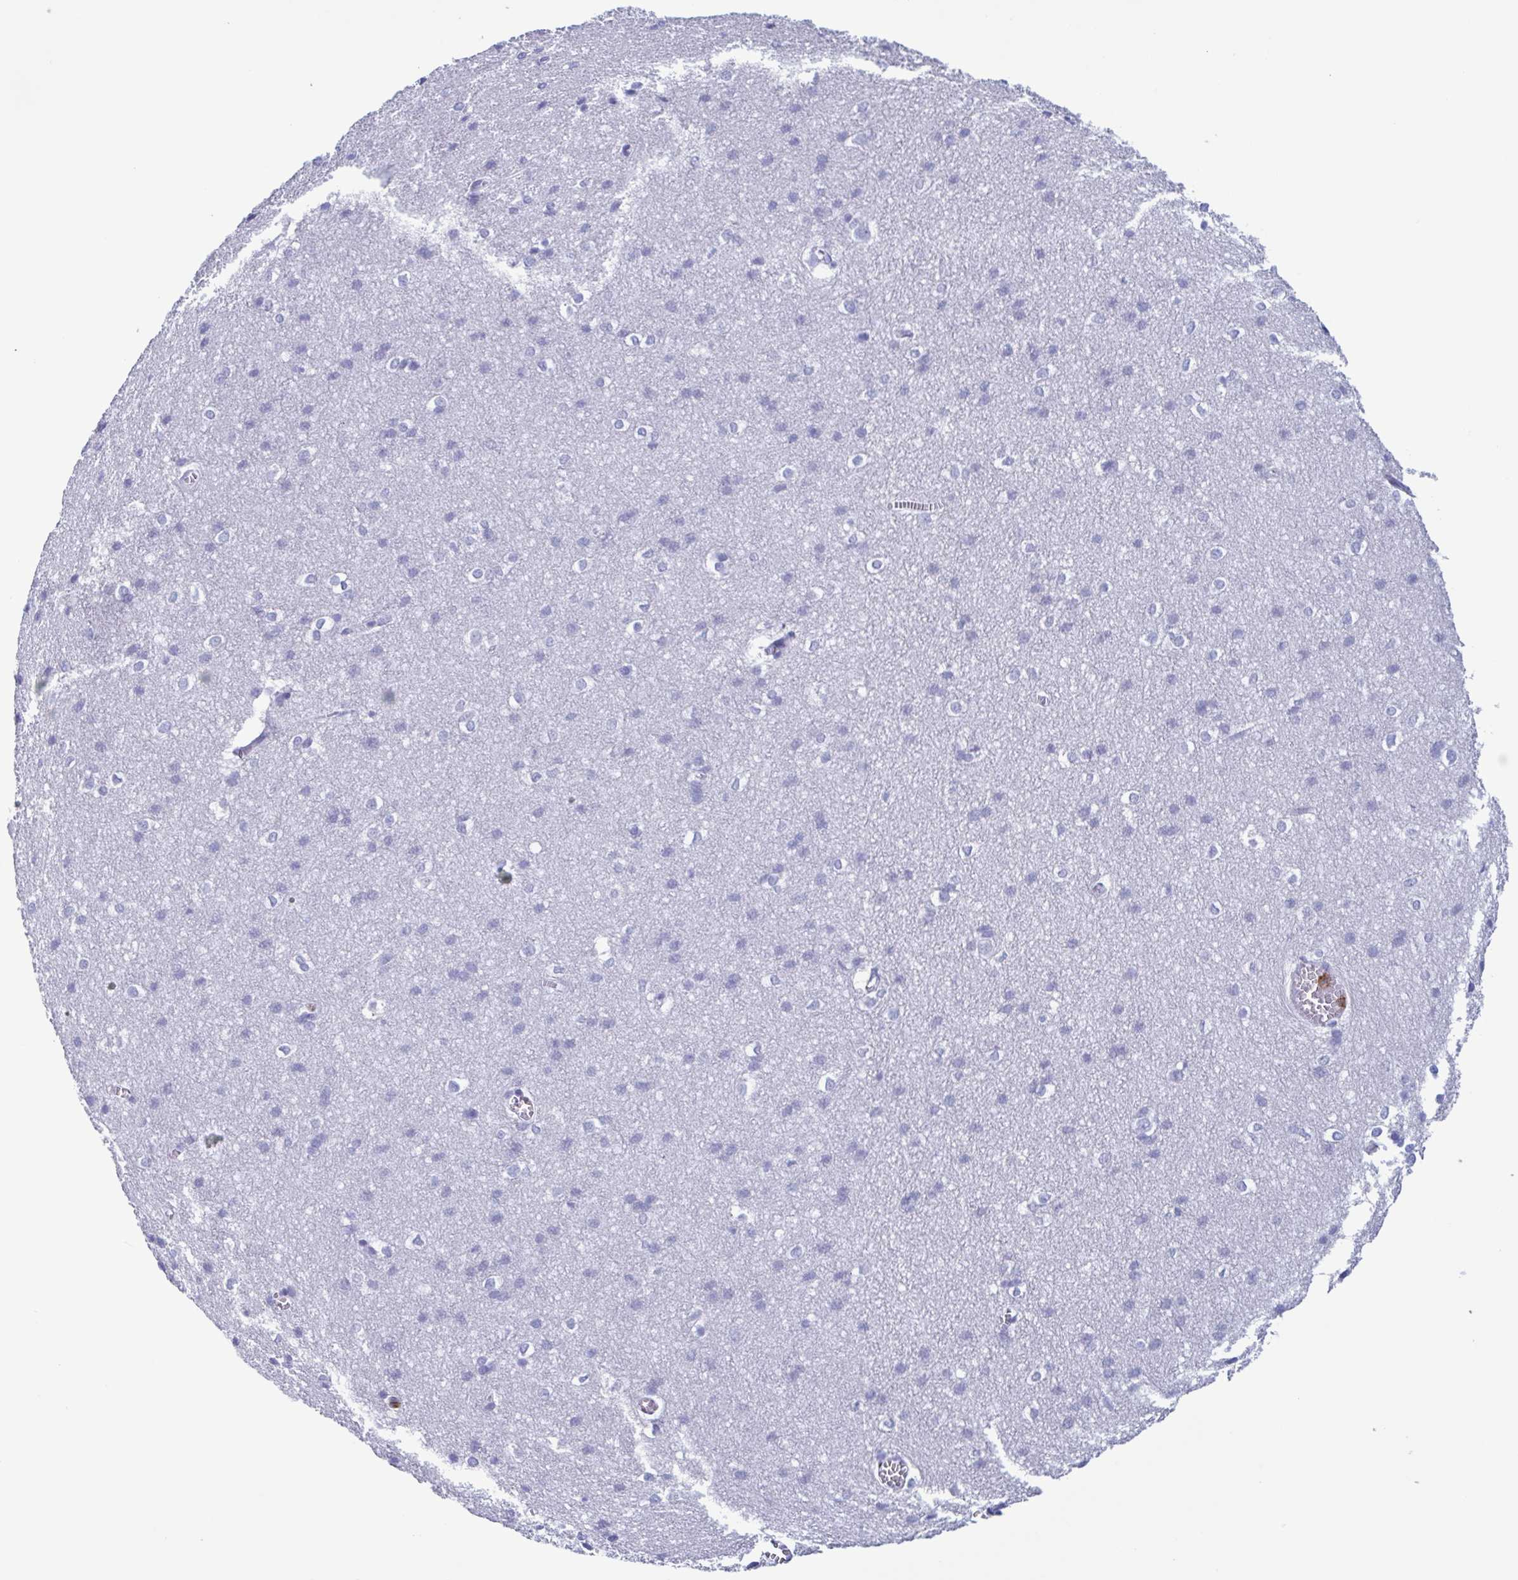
{"staining": {"intensity": "negative", "quantity": "none", "location": "none"}, "tissue": "cerebral cortex", "cell_type": "Endothelial cells", "image_type": "normal", "snomed": [{"axis": "morphology", "description": "Normal tissue, NOS"}, {"axis": "topography", "description": "Cerebral cortex"}], "caption": "Endothelial cells are negative for brown protein staining in unremarkable cerebral cortex. (DAB immunohistochemistry (IHC) visualized using brightfield microscopy, high magnification).", "gene": "LTF", "patient": {"sex": "male", "age": 37}}